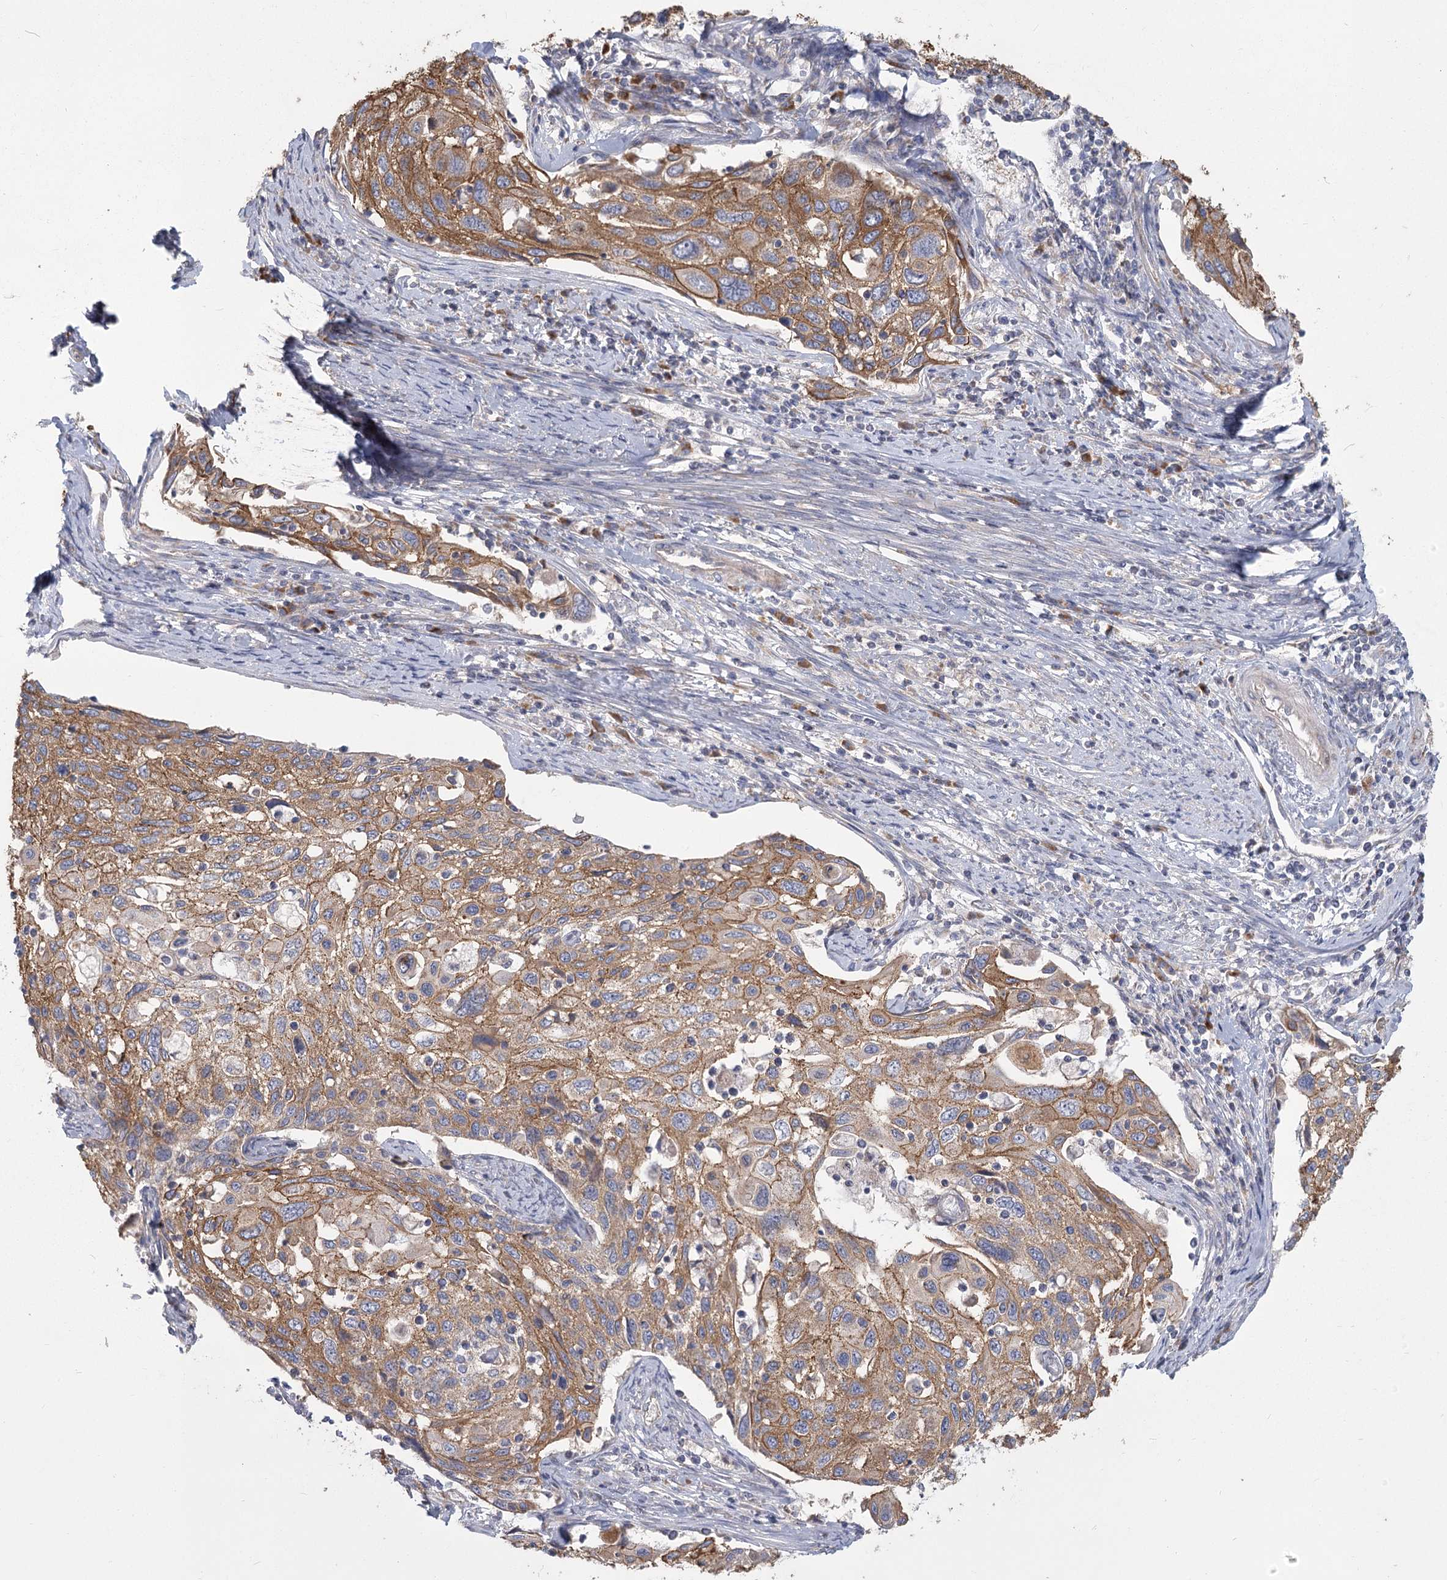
{"staining": {"intensity": "moderate", "quantity": ">75%", "location": "cytoplasmic/membranous"}, "tissue": "cervical cancer", "cell_type": "Tumor cells", "image_type": "cancer", "snomed": [{"axis": "morphology", "description": "Squamous cell carcinoma, NOS"}, {"axis": "topography", "description": "Cervix"}], "caption": "Protein expression analysis of squamous cell carcinoma (cervical) shows moderate cytoplasmic/membranous expression in approximately >75% of tumor cells.", "gene": "CNTLN", "patient": {"sex": "female", "age": 70}}